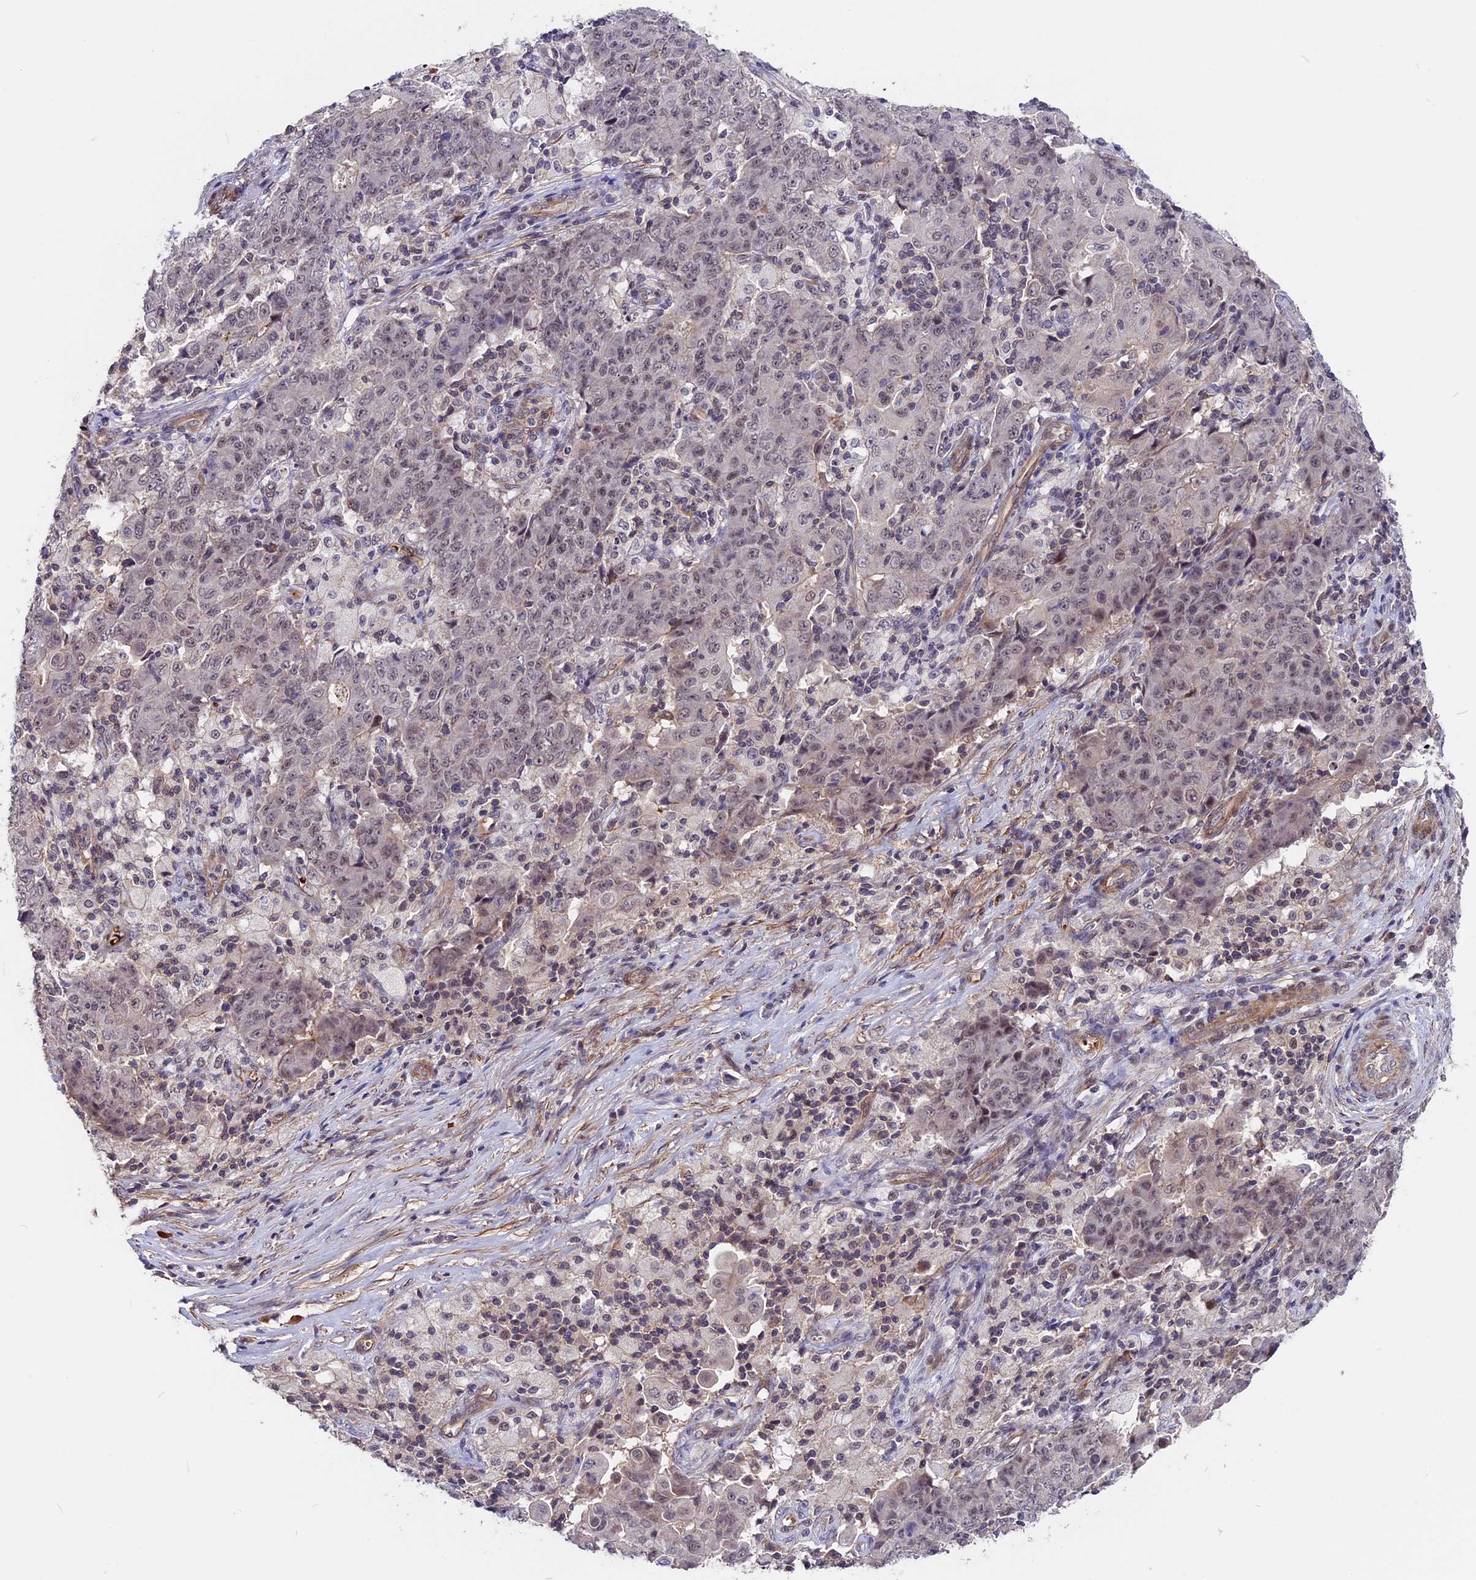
{"staining": {"intensity": "weak", "quantity": "<25%", "location": "nuclear"}, "tissue": "ovarian cancer", "cell_type": "Tumor cells", "image_type": "cancer", "snomed": [{"axis": "morphology", "description": "Carcinoma, endometroid"}, {"axis": "topography", "description": "Ovary"}], "caption": "Photomicrograph shows no protein staining in tumor cells of ovarian cancer (endometroid carcinoma) tissue.", "gene": "ZC3H10", "patient": {"sex": "female", "age": 42}}